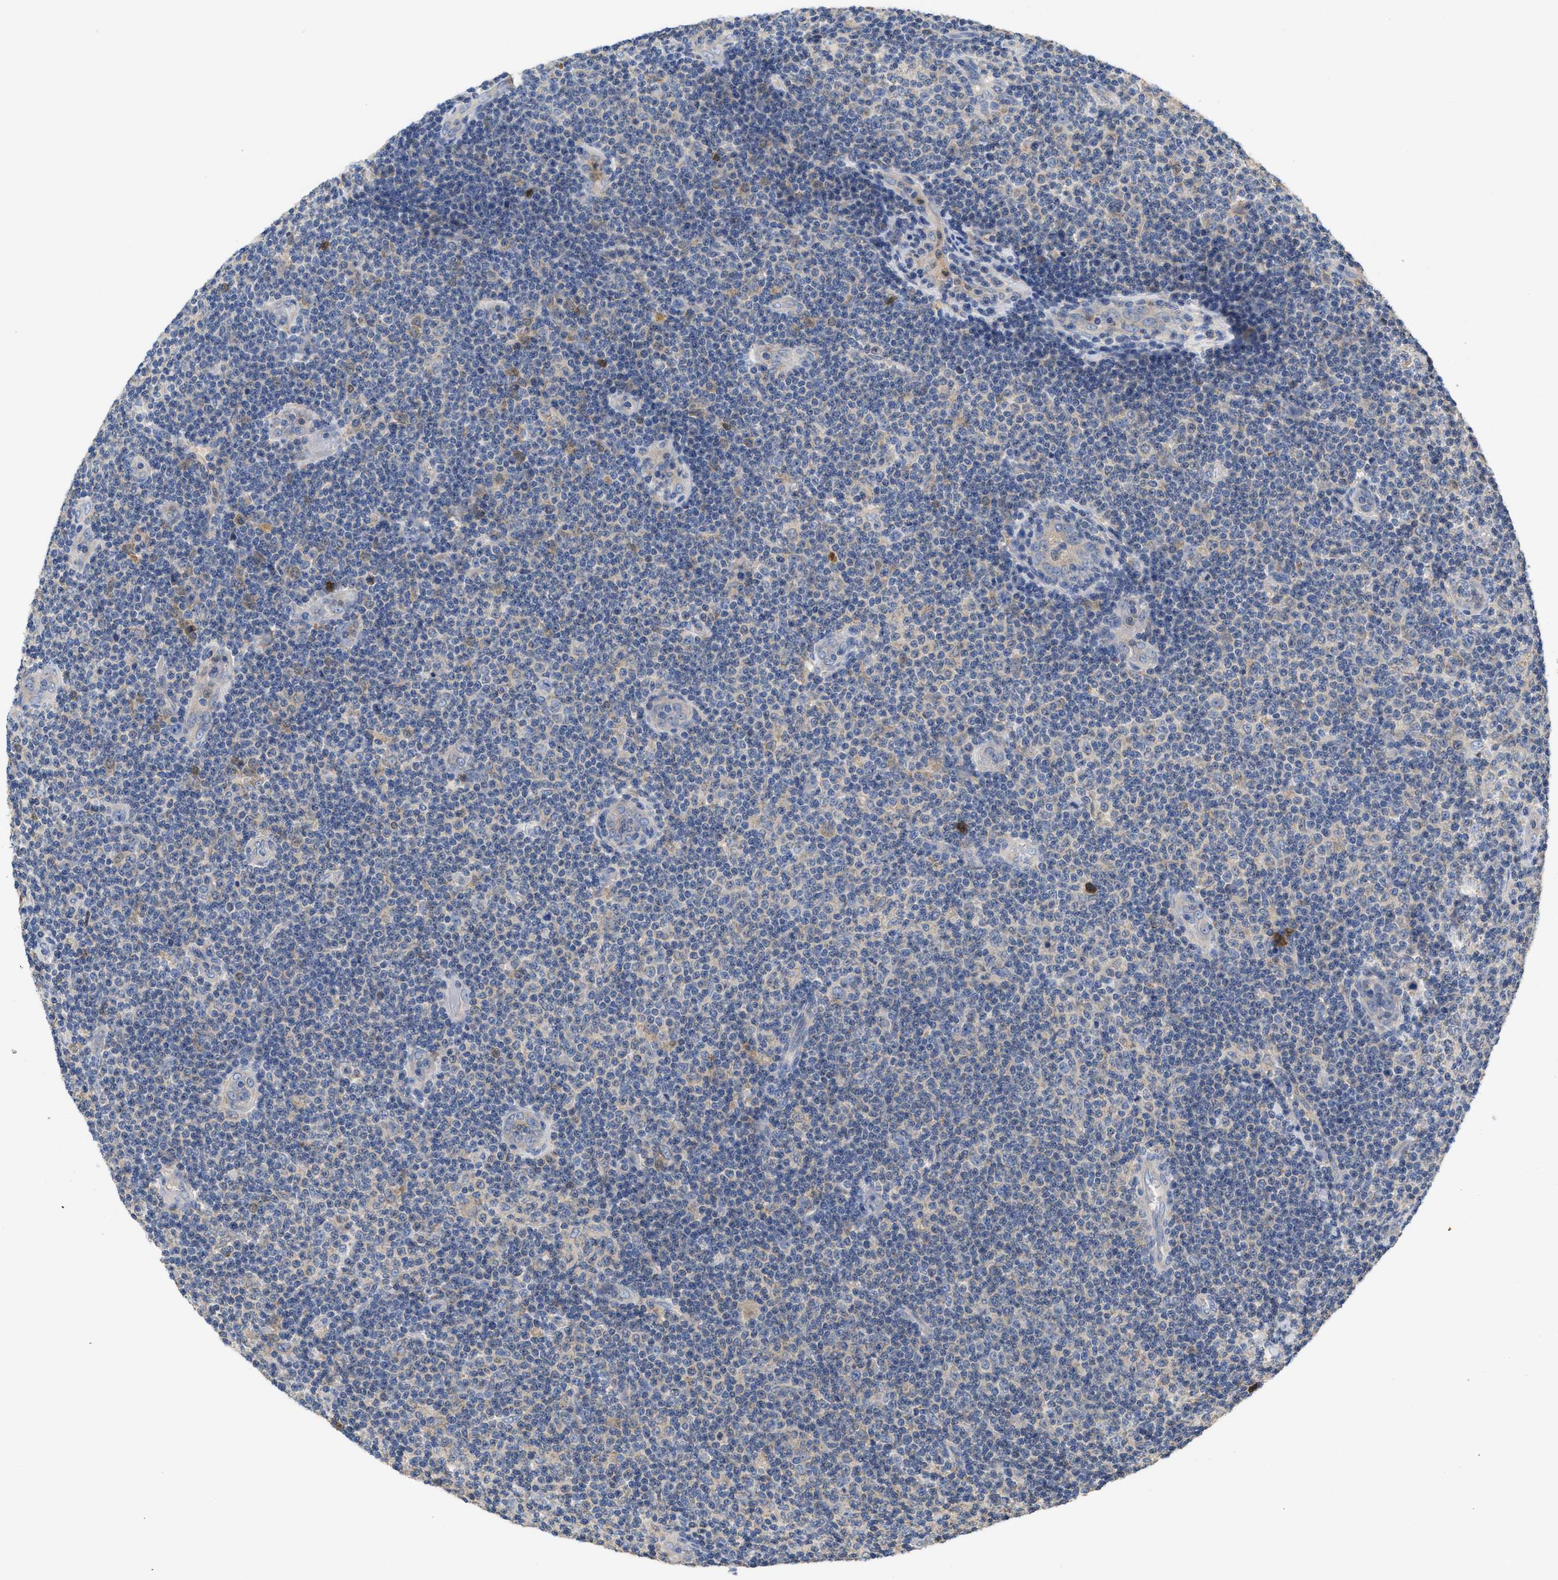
{"staining": {"intensity": "weak", "quantity": "<25%", "location": "cytoplasmic/membranous"}, "tissue": "lymphoma", "cell_type": "Tumor cells", "image_type": "cancer", "snomed": [{"axis": "morphology", "description": "Malignant lymphoma, non-Hodgkin's type, Low grade"}, {"axis": "topography", "description": "Lymph node"}], "caption": "A histopathology image of human malignant lymphoma, non-Hodgkin's type (low-grade) is negative for staining in tumor cells.", "gene": "RNF216", "patient": {"sex": "male", "age": 83}}